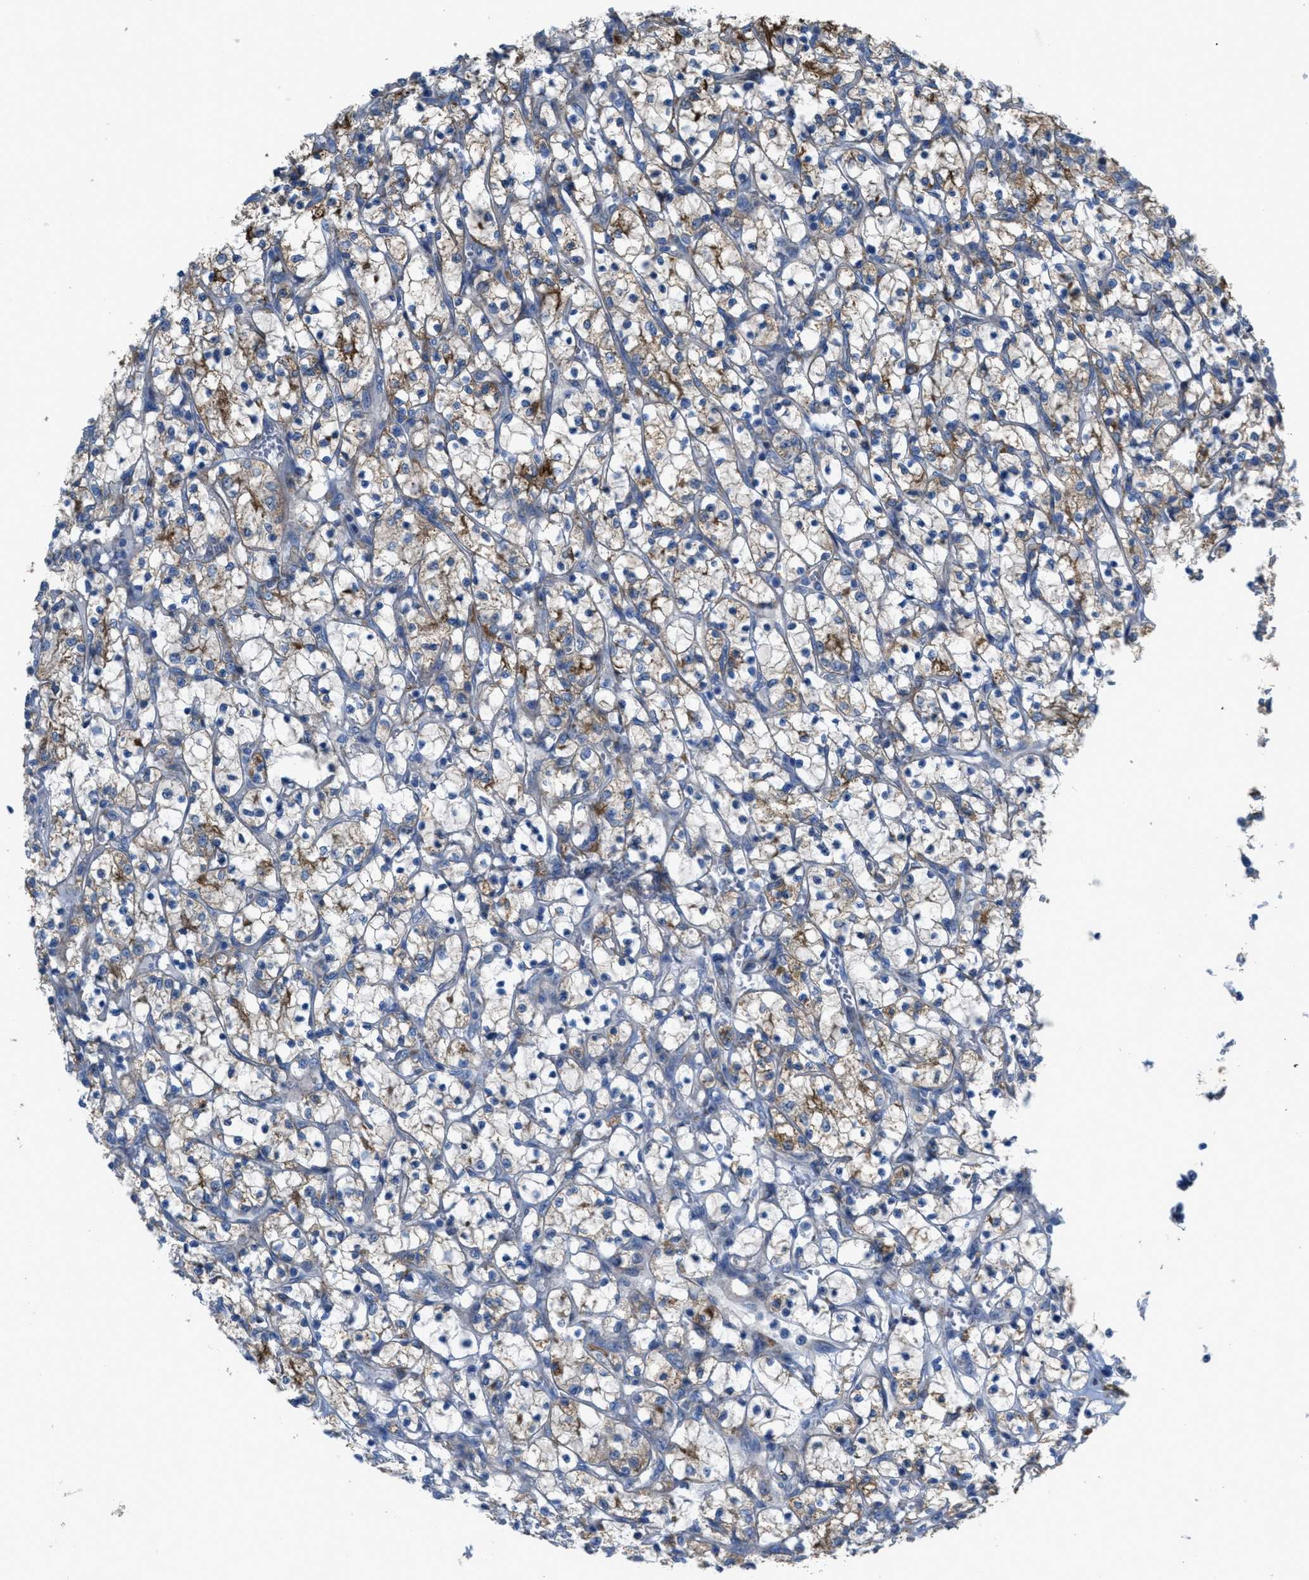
{"staining": {"intensity": "moderate", "quantity": "25%-75%", "location": "cytoplasmic/membranous"}, "tissue": "renal cancer", "cell_type": "Tumor cells", "image_type": "cancer", "snomed": [{"axis": "morphology", "description": "Adenocarcinoma, NOS"}, {"axis": "topography", "description": "Kidney"}], "caption": "A brown stain labels moderate cytoplasmic/membranous staining of a protein in human renal cancer (adenocarcinoma) tumor cells.", "gene": "EGFR", "patient": {"sex": "female", "age": 69}}